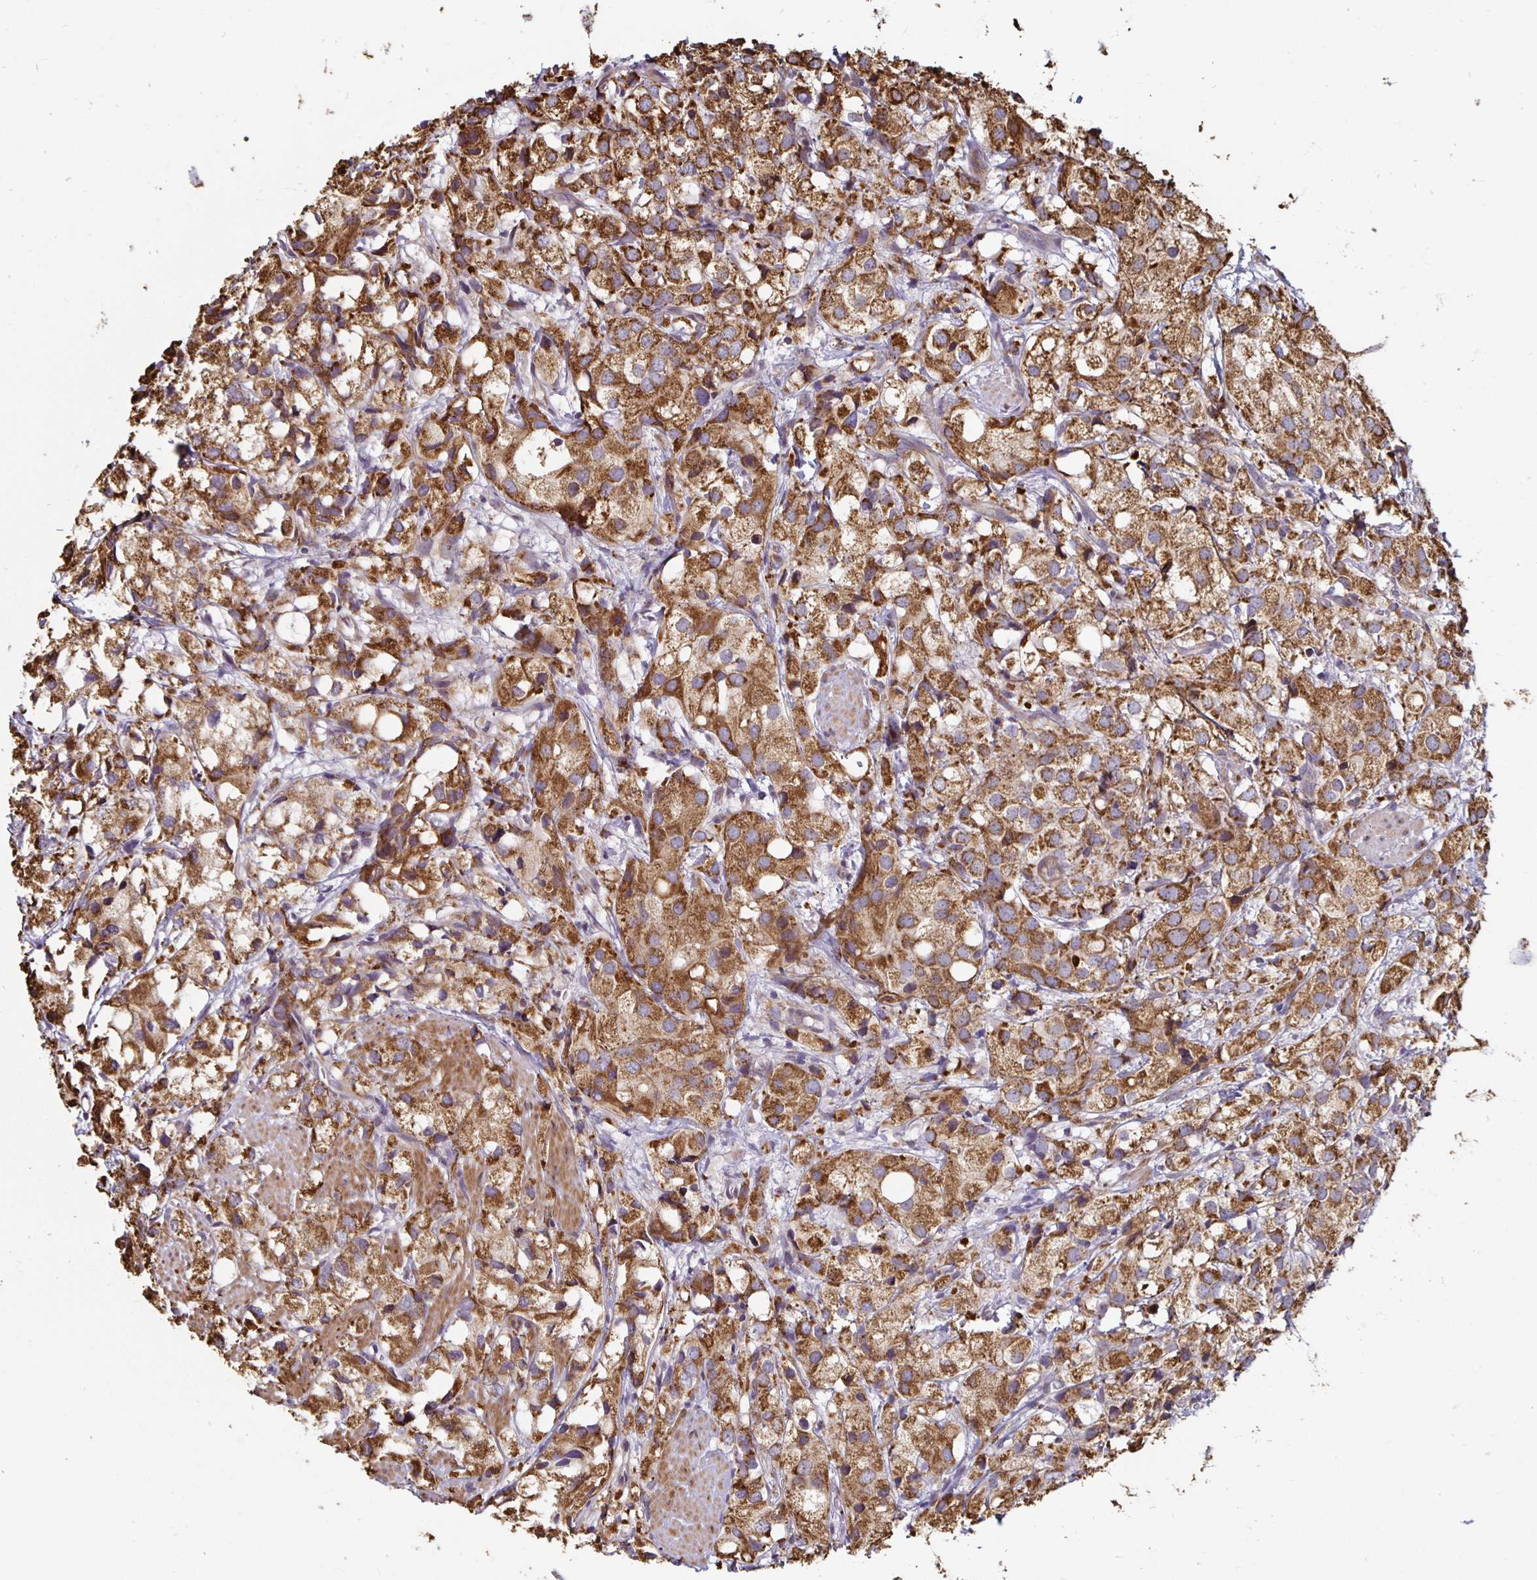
{"staining": {"intensity": "strong", "quantity": ">75%", "location": "cytoplasmic/membranous"}, "tissue": "prostate cancer", "cell_type": "Tumor cells", "image_type": "cancer", "snomed": [{"axis": "morphology", "description": "Adenocarcinoma, High grade"}, {"axis": "topography", "description": "Prostate"}], "caption": "Immunohistochemical staining of high-grade adenocarcinoma (prostate) shows high levels of strong cytoplasmic/membranous staining in approximately >75% of tumor cells.", "gene": "MRPL28", "patient": {"sex": "male", "age": 86}}